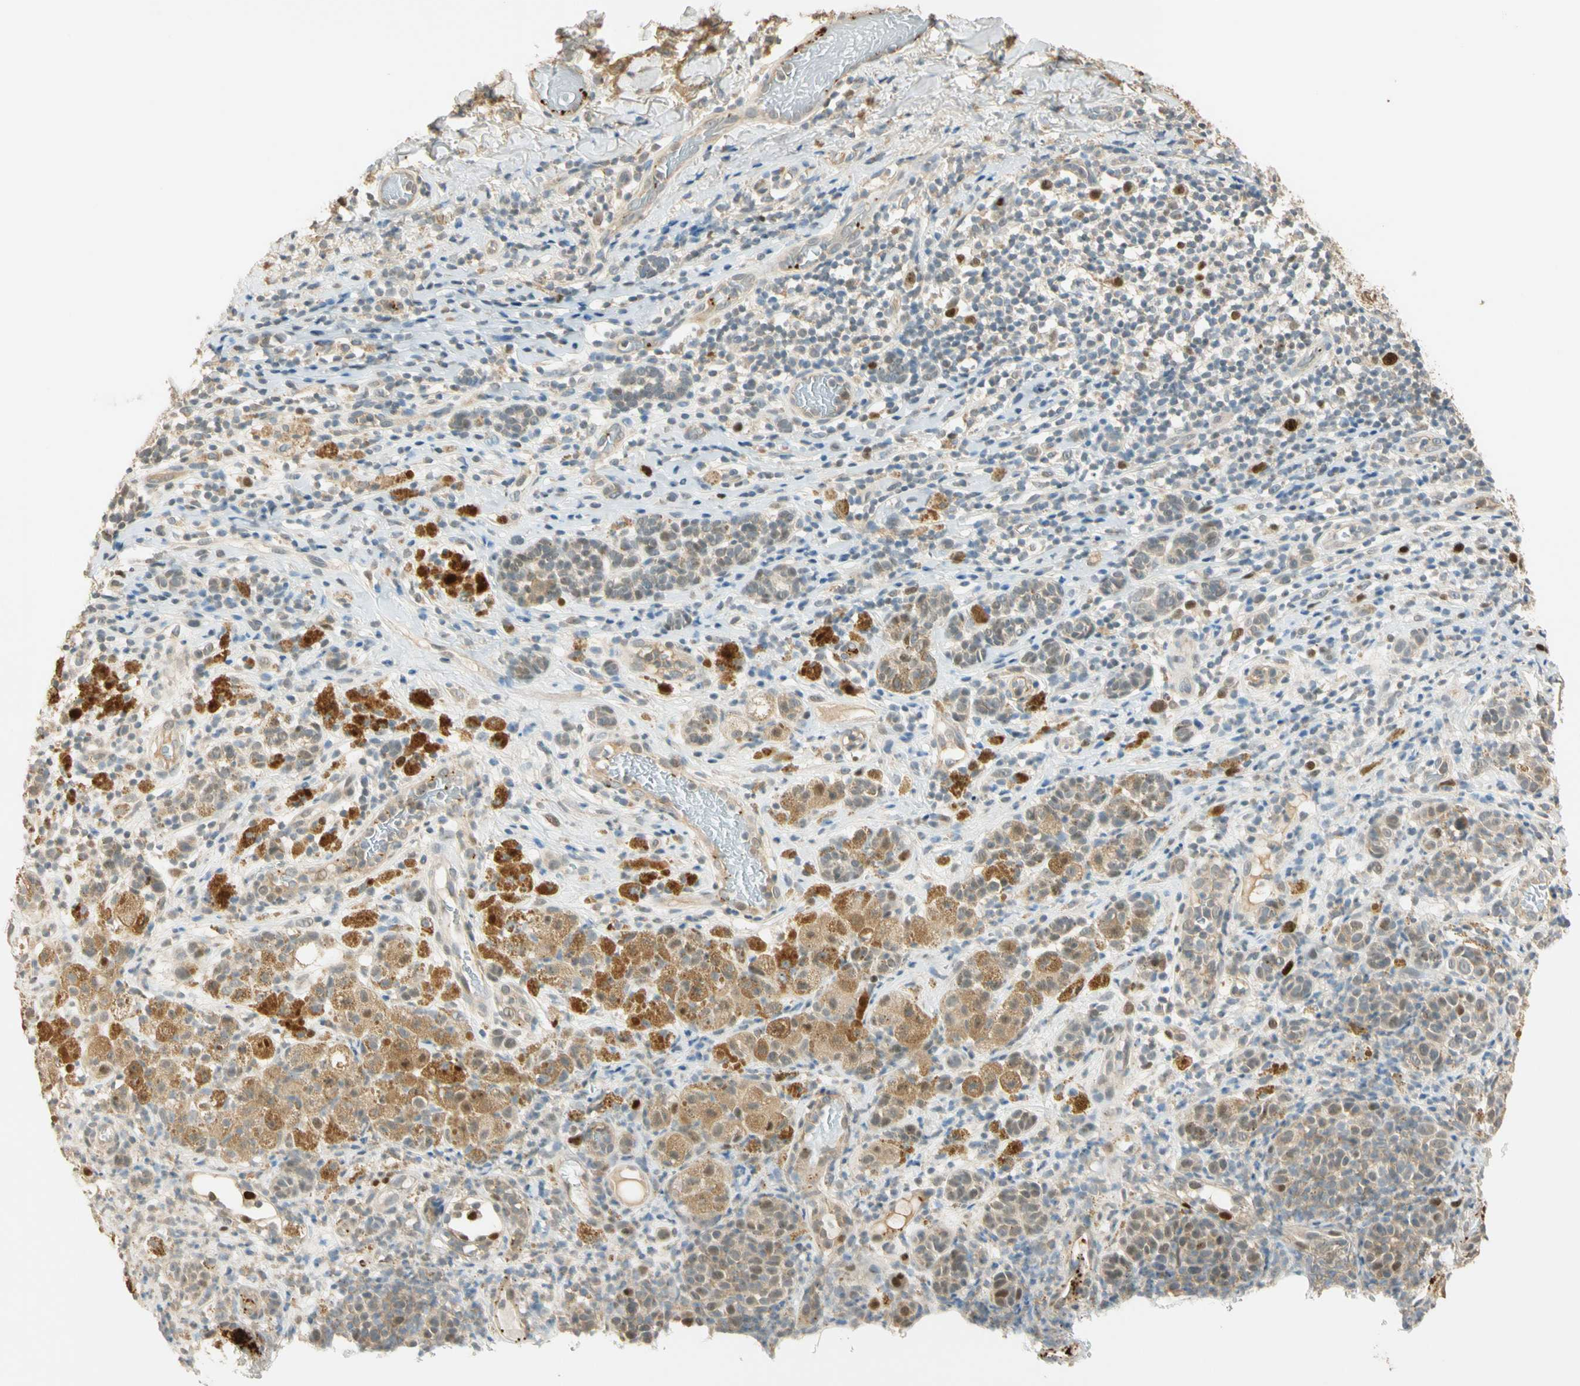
{"staining": {"intensity": "weak", "quantity": ">75%", "location": "cytoplasmic/membranous"}, "tissue": "melanoma", "cell_type": "Tumor cells", "image_type": "cancer", "snomed": [{"axis": "morphology", "description": "Malignant melanoma, NOS"}, {"axis": "topography", "description": "Skin"}], "caption": "Immunohistochemistry (IHC) (DAB (3,3'-diaminobenzidine)) staining of malignant melanoma demonstrates weak cytoplasmic/membranous protein positivity in about >75% of tumor cells. (DAB (3,3'-diaminobenzidine) = brown stain, brightfield microscopy at high magnification).", "gene": "RAD18", "patient": {"sex": "male", "age": 64}}